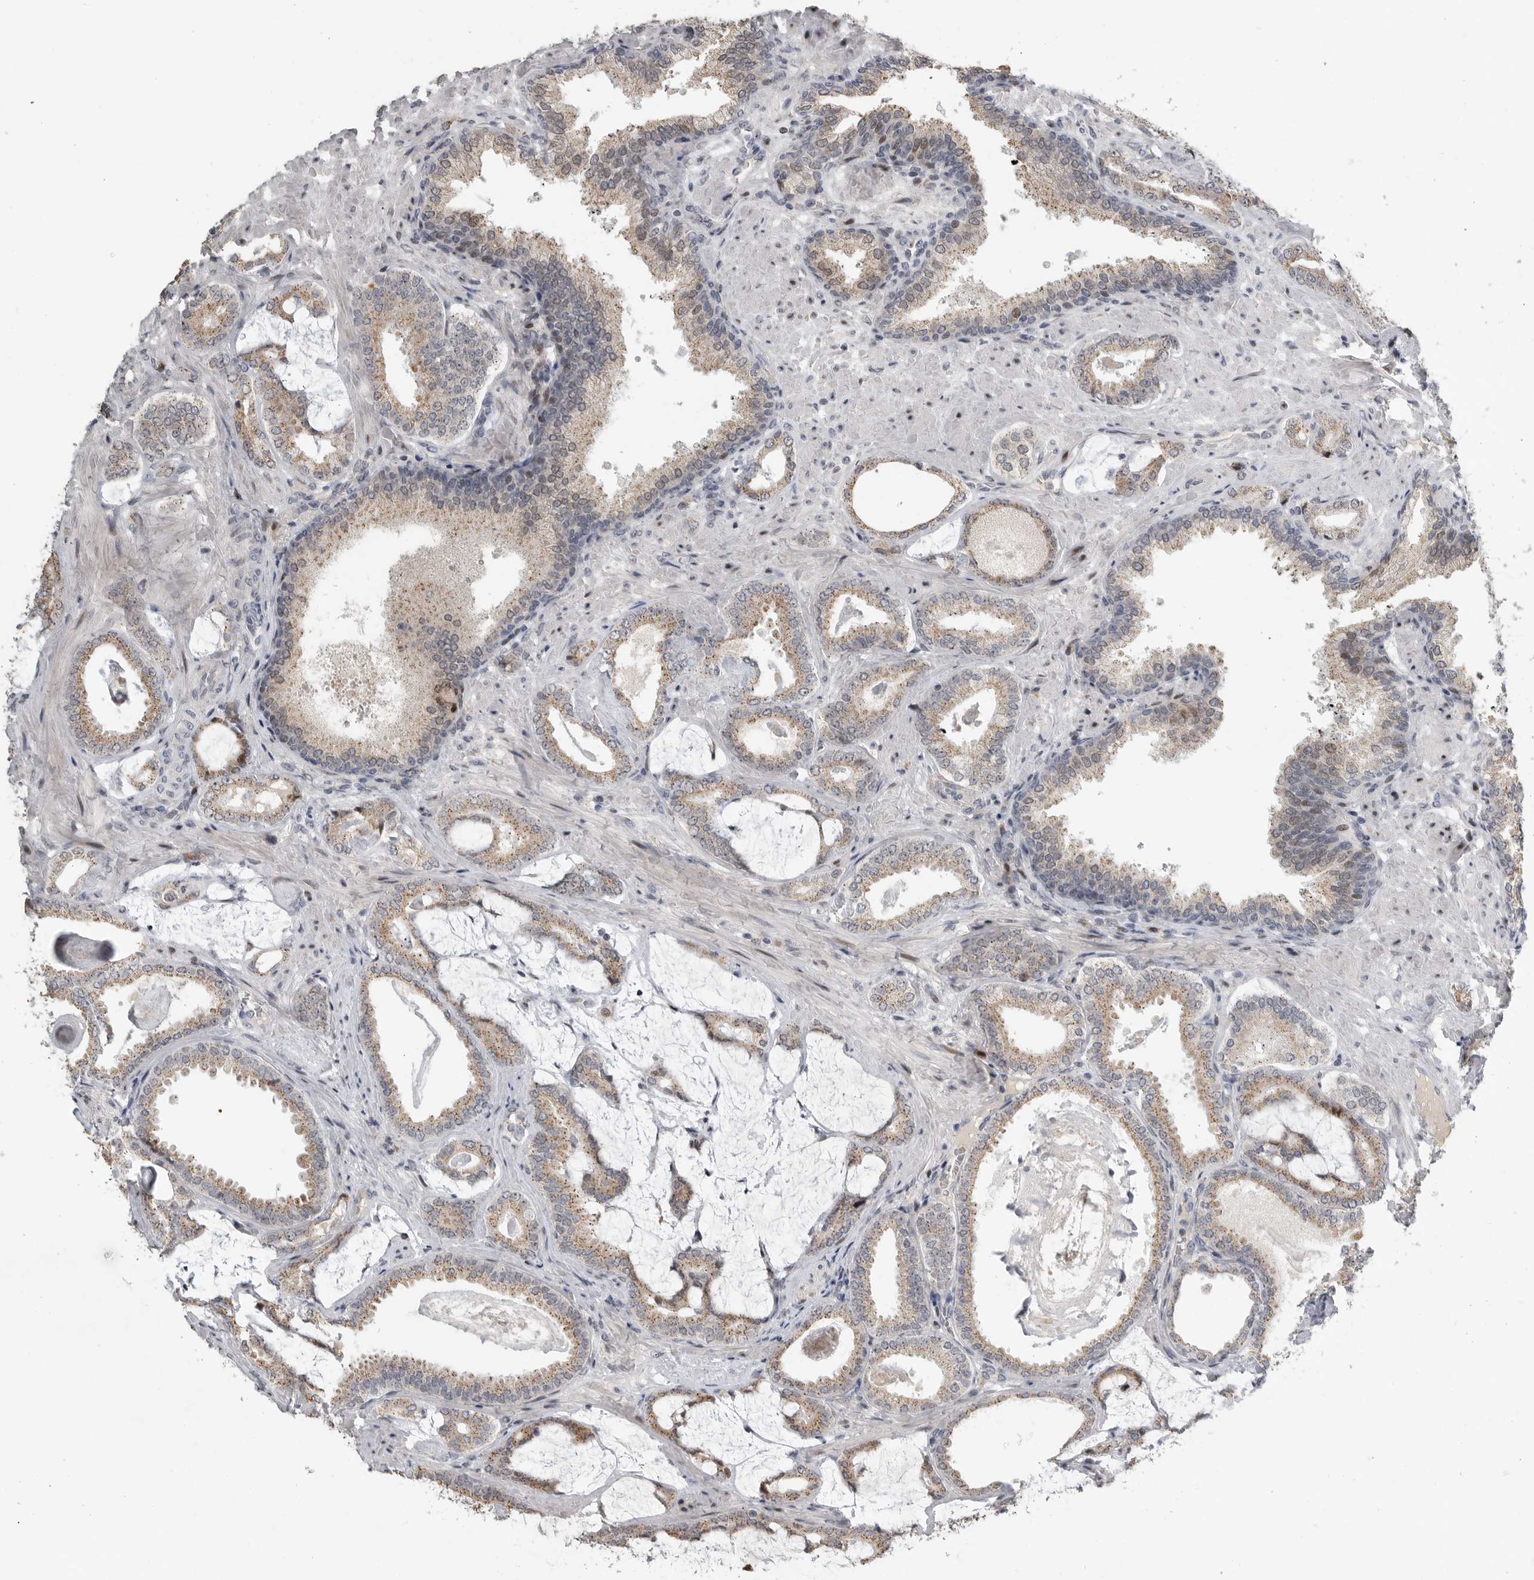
{"staining": {"intensity": "moderate", "quantity": ">75%", "location": "cytoplasmic/membranous"}, "tissue": "prostate cancer", "cell_type": "Tumor cells", "image_type": "cancer", "snomed": [{"axis": "morphology", "description": "Adenocarcinoma, Low grade"}, {"axis": "topography", "description": "Prostate"}], "caption": "Tumor cells reveal medium levels of moderate cytoplasmic/membranous expression in approximately >75% of cells in adenocarcinoma (low-grade) (prostate).", "gene": "PCMTD1", "patient": {"sex": "male", "age": 71}}